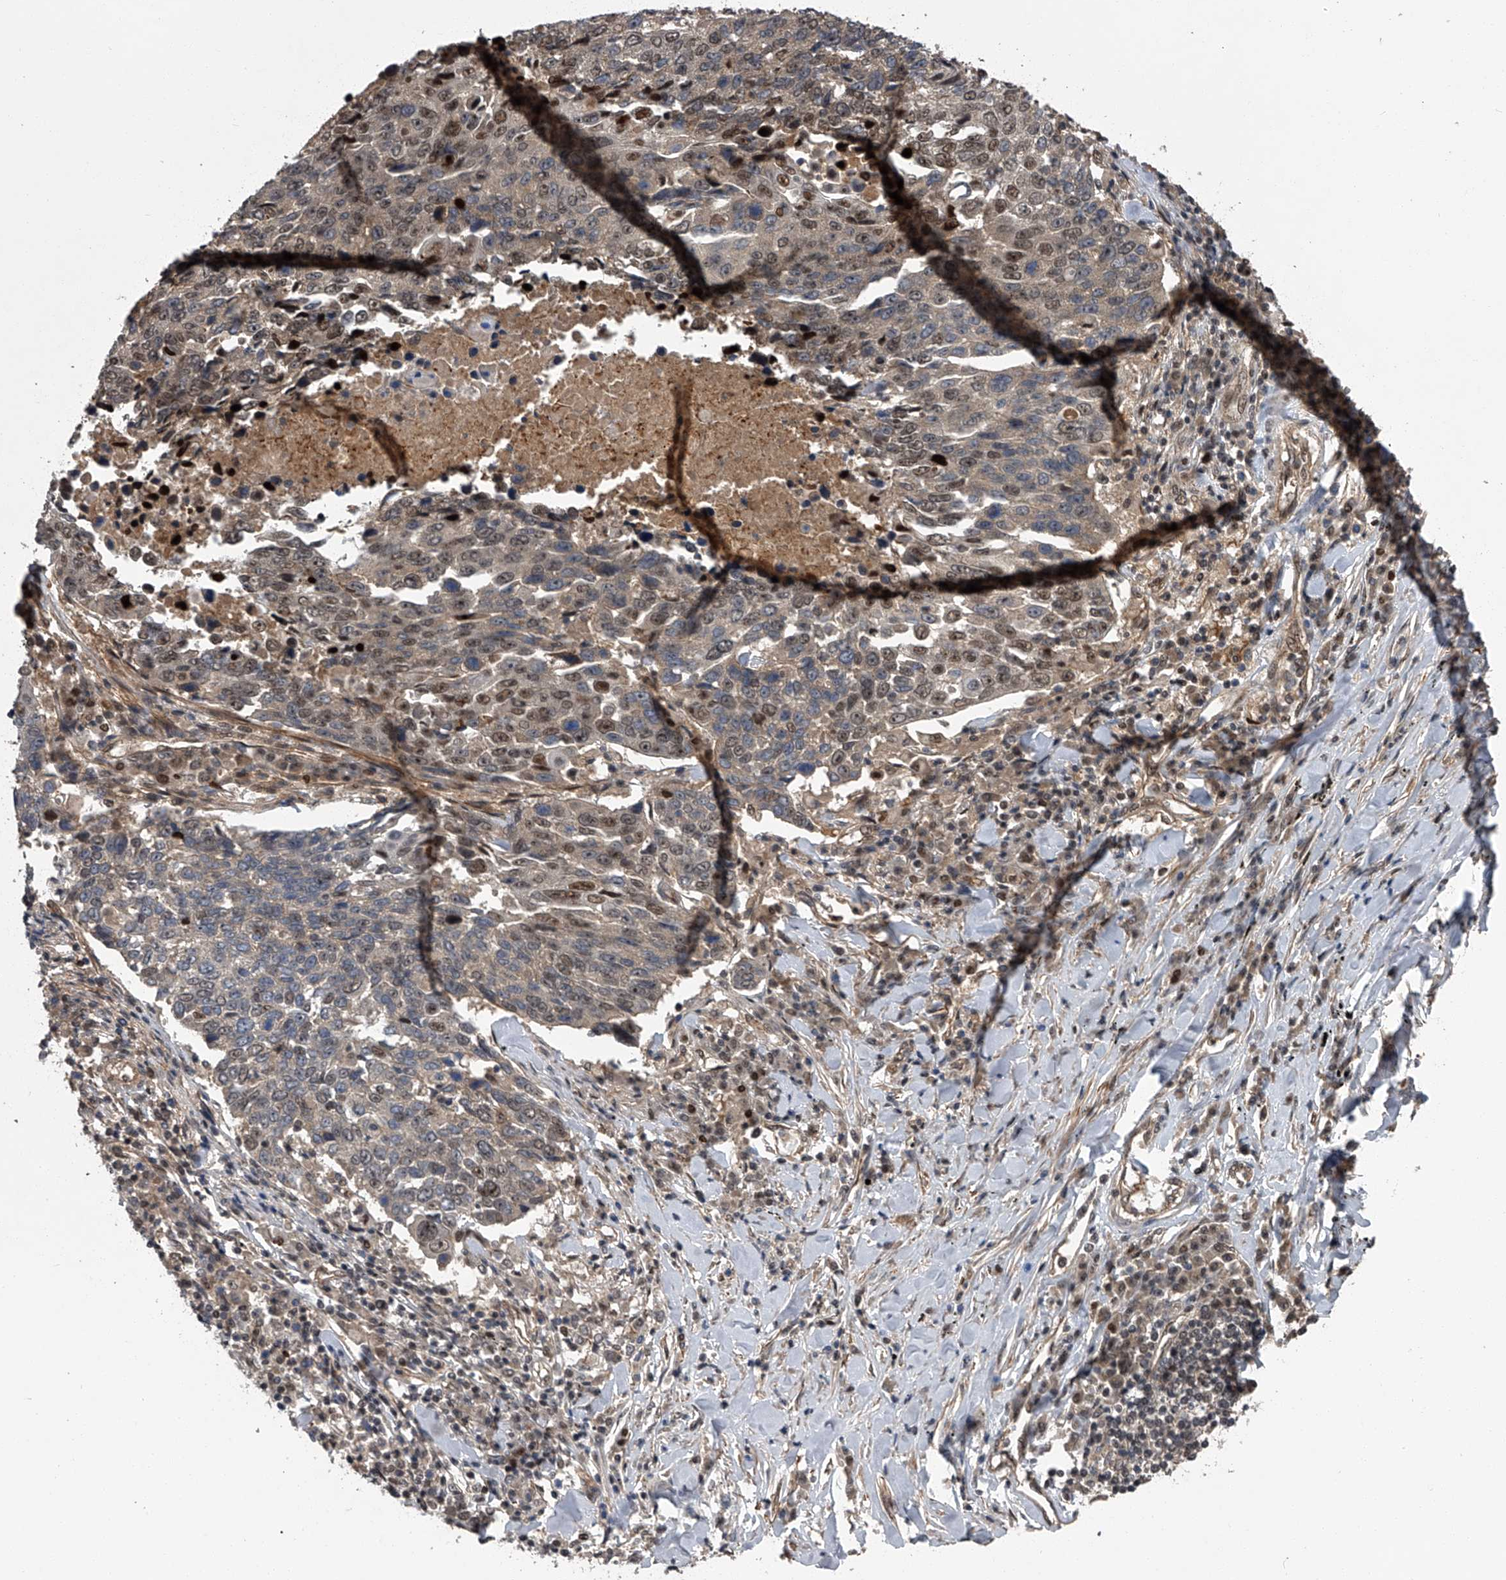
{"staining": {"intensity": "moderate", "quantity": "25%-75%", "location": "cytoplasmic/membranous,nuclear"}, "tissue": "lung cancer", "cell_type": "Tumor cells", "image_type": "cancer", "snomed": [{"axis": "morphology", "description": "Squamous cell carcinoma, NOS"}, {"axis": "topography", "description": "Lung"}], "caption": "Lung cancer (squamous cell carcinoma) was stained to show a protein in brown. There is medium levels of moderate cytoplasmic/membranous and nuclear positivity in approximately 25%-75% of tumor cells.", "gene": "SLC12A8", "patient": {"sex": "male", "age": 66}}